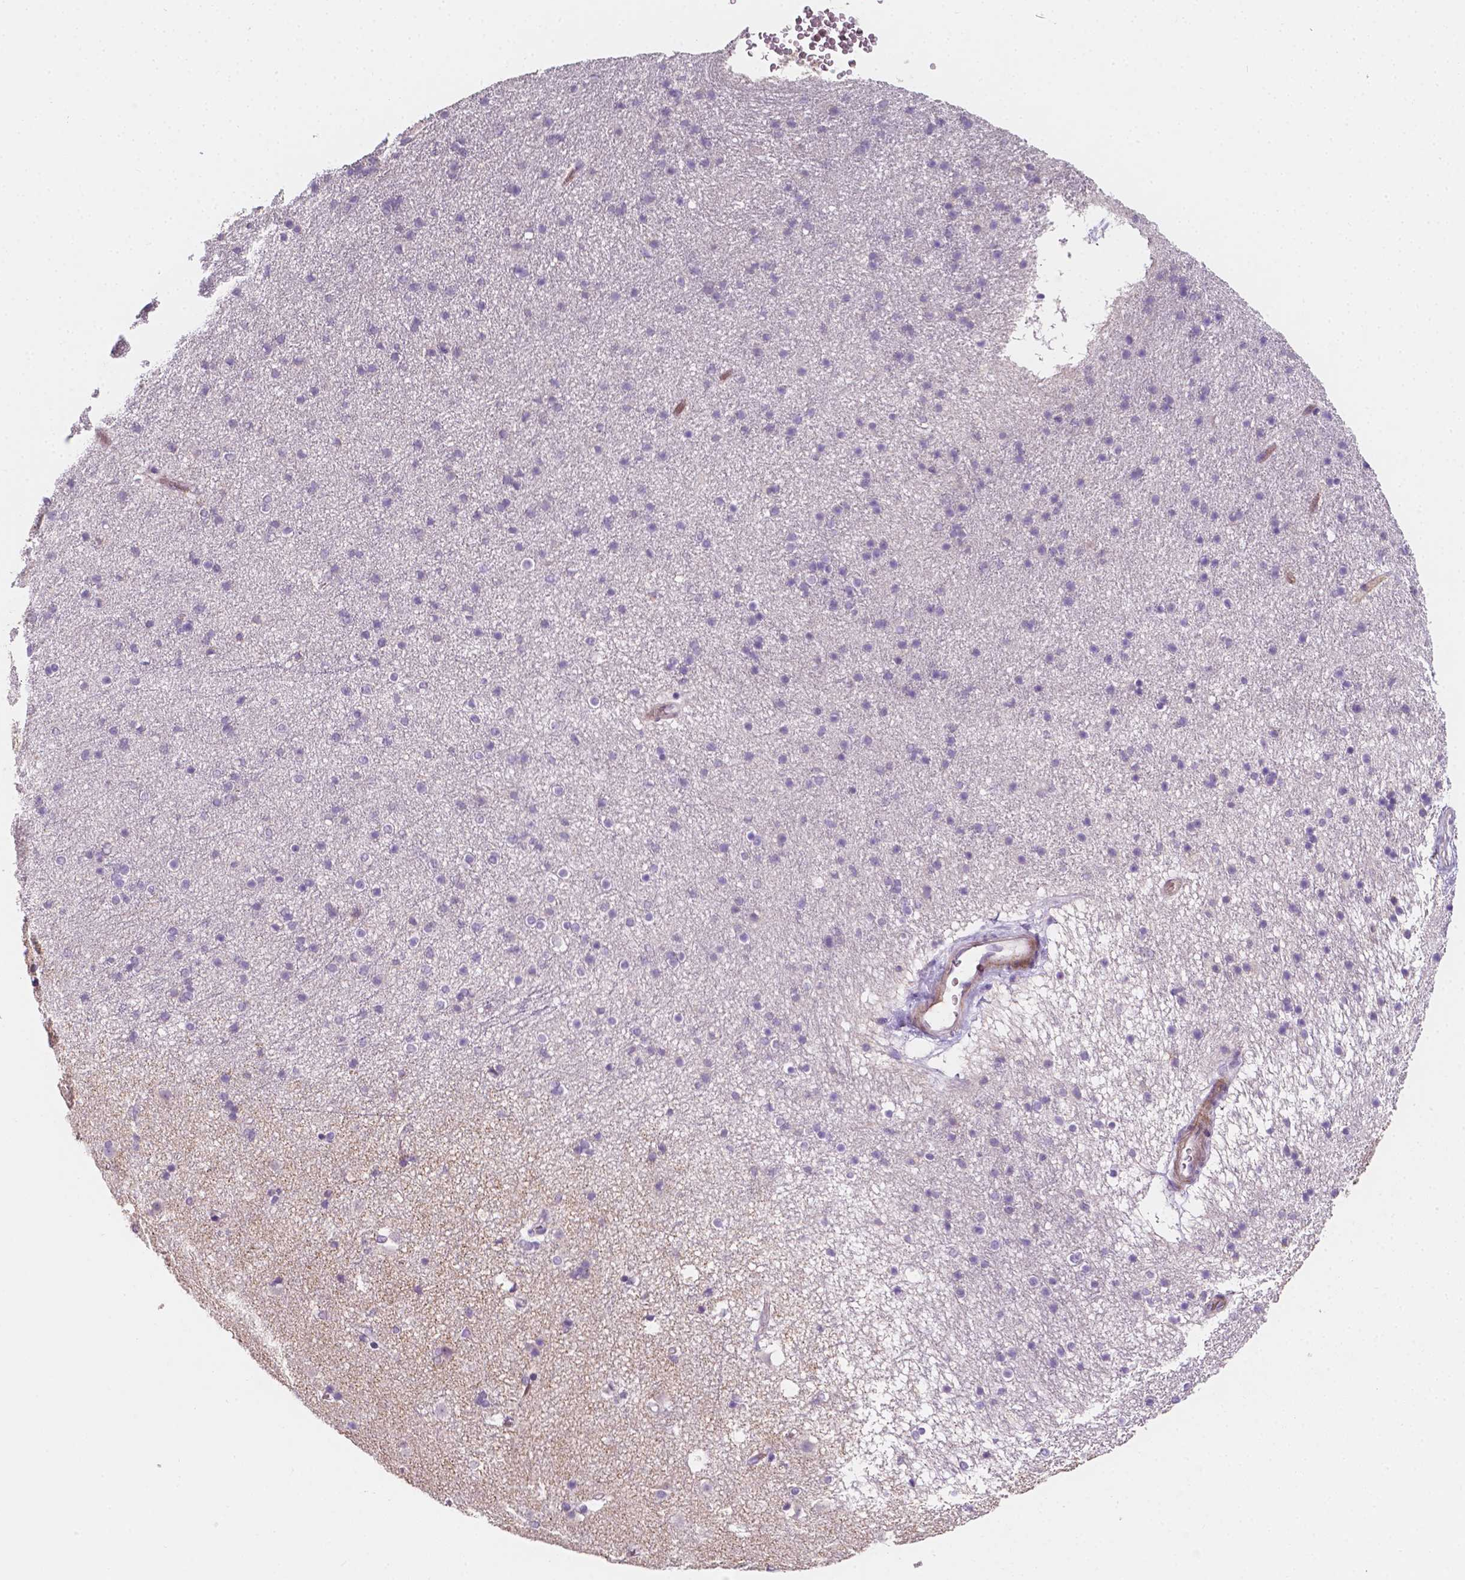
{"staining": {"intensity": "negative", "quantity": "none", "location": "none"}, "tissue": "caudate", "cell_type": "Glial cells", "image_type": "normal", "snomed": [{"axis": "morphology", "description": "Normal tissue, NOS"}, {"axis": "topography", "description": "Lateral ventricle wall"}], "caption": "This histopathology image is of normal caudate stained with immunohistochemistry (IHC) to label a protein in brown with the nuclei are counter-stained blue. There is no positivity in glial cells.", "gene": "EGFR", "patient": {"sex": "female", "age": 71}}